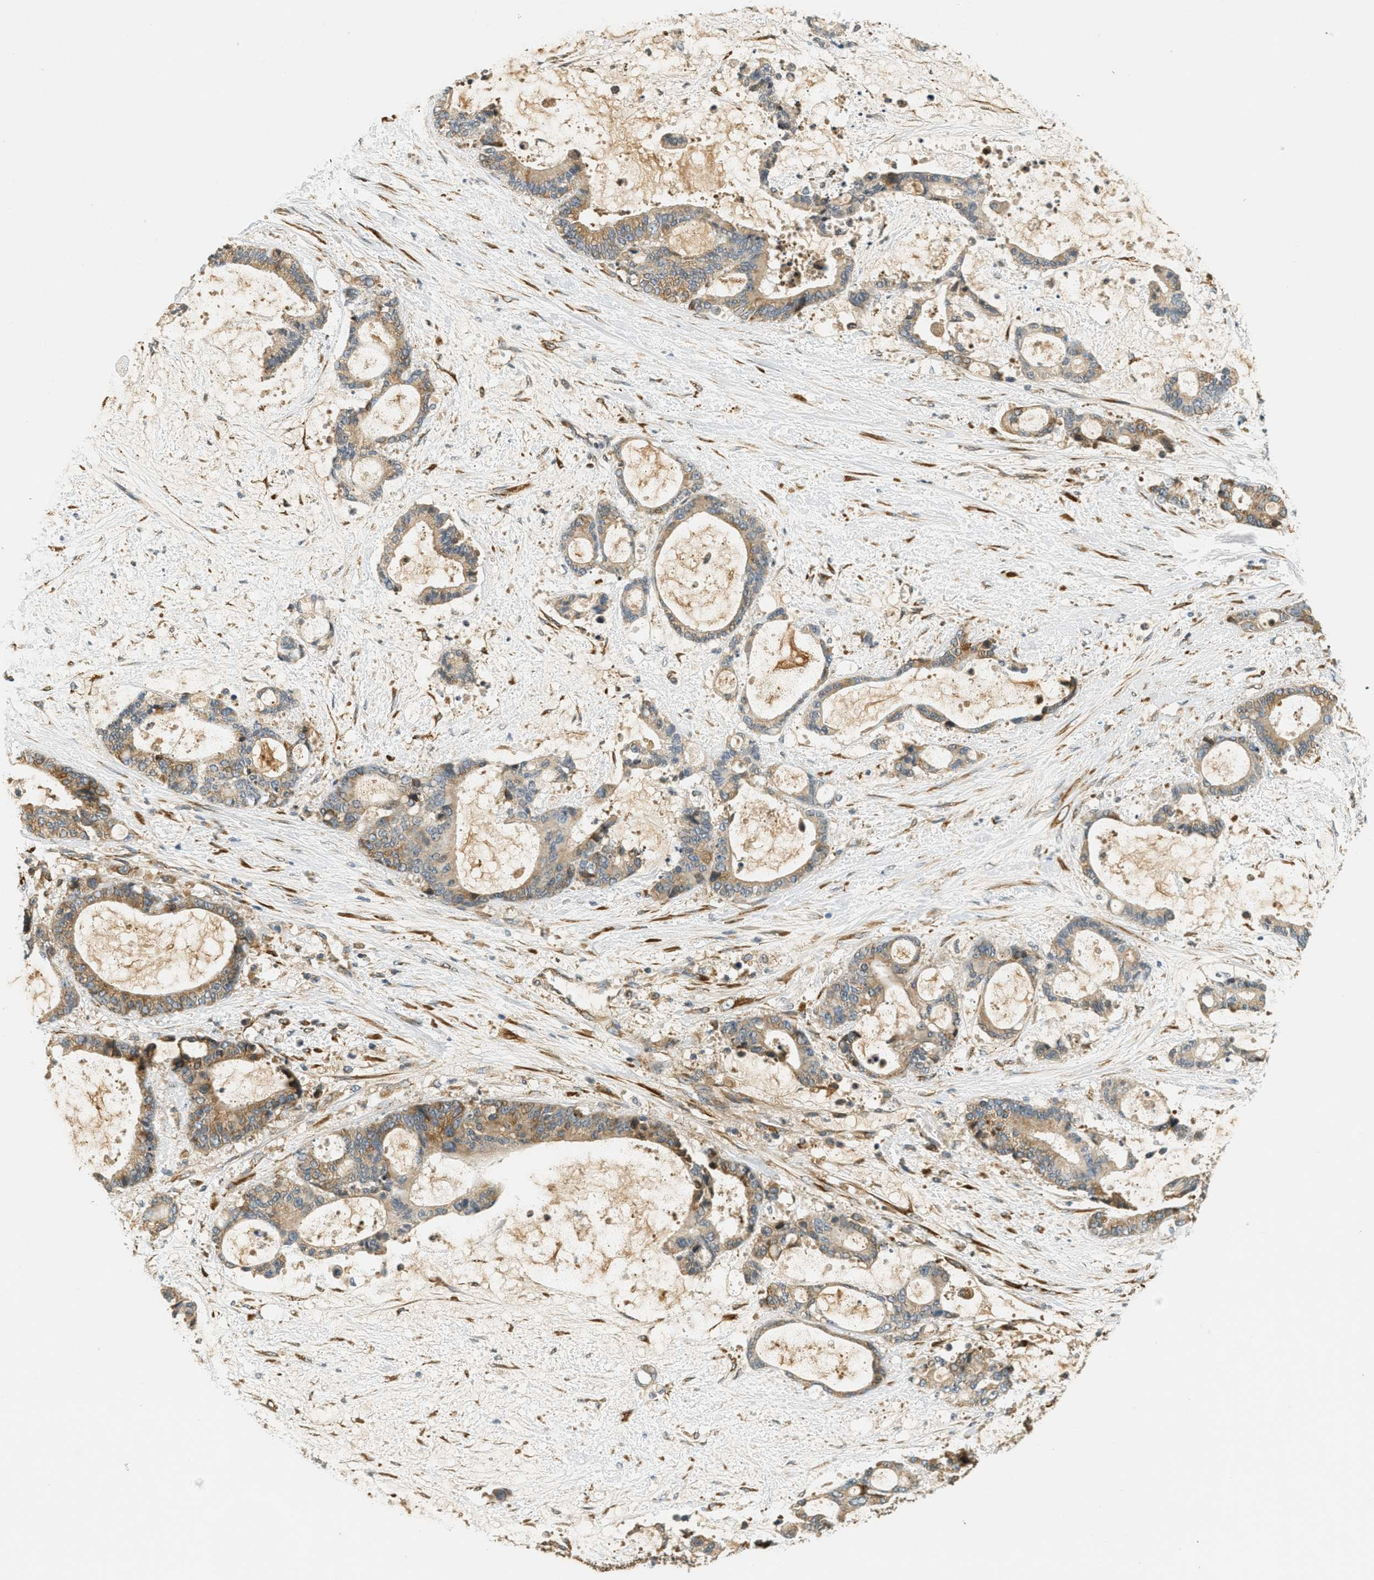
{"staining": {"intensity": "weak", "quantity": ">75%", "location": "cytoplasmic/membranous"}, "tissue": "liver cancer", "cell_type": "Tumor cells", "image_type": "cancer", "snomed": [{"axis": "morphology", "description": "Normal tissue, NOS"}, {"axis": "morphology", "description": "Cholangiocarcinoma"}, {"axis": "topography", "description": "Liver"}, {"axis": "topography", "description": "Peripheral nerve tissue"}], "caption": "DAB (3,3'-diaminobenzidine) immunohistochemical staining of liver cholangiocarcinoma displays weak cytoplasmic/membranous protein positivity in about >75% of tumor cells.", "gene": "PDK1", "patient": {"sex": "female", "age": 73}}